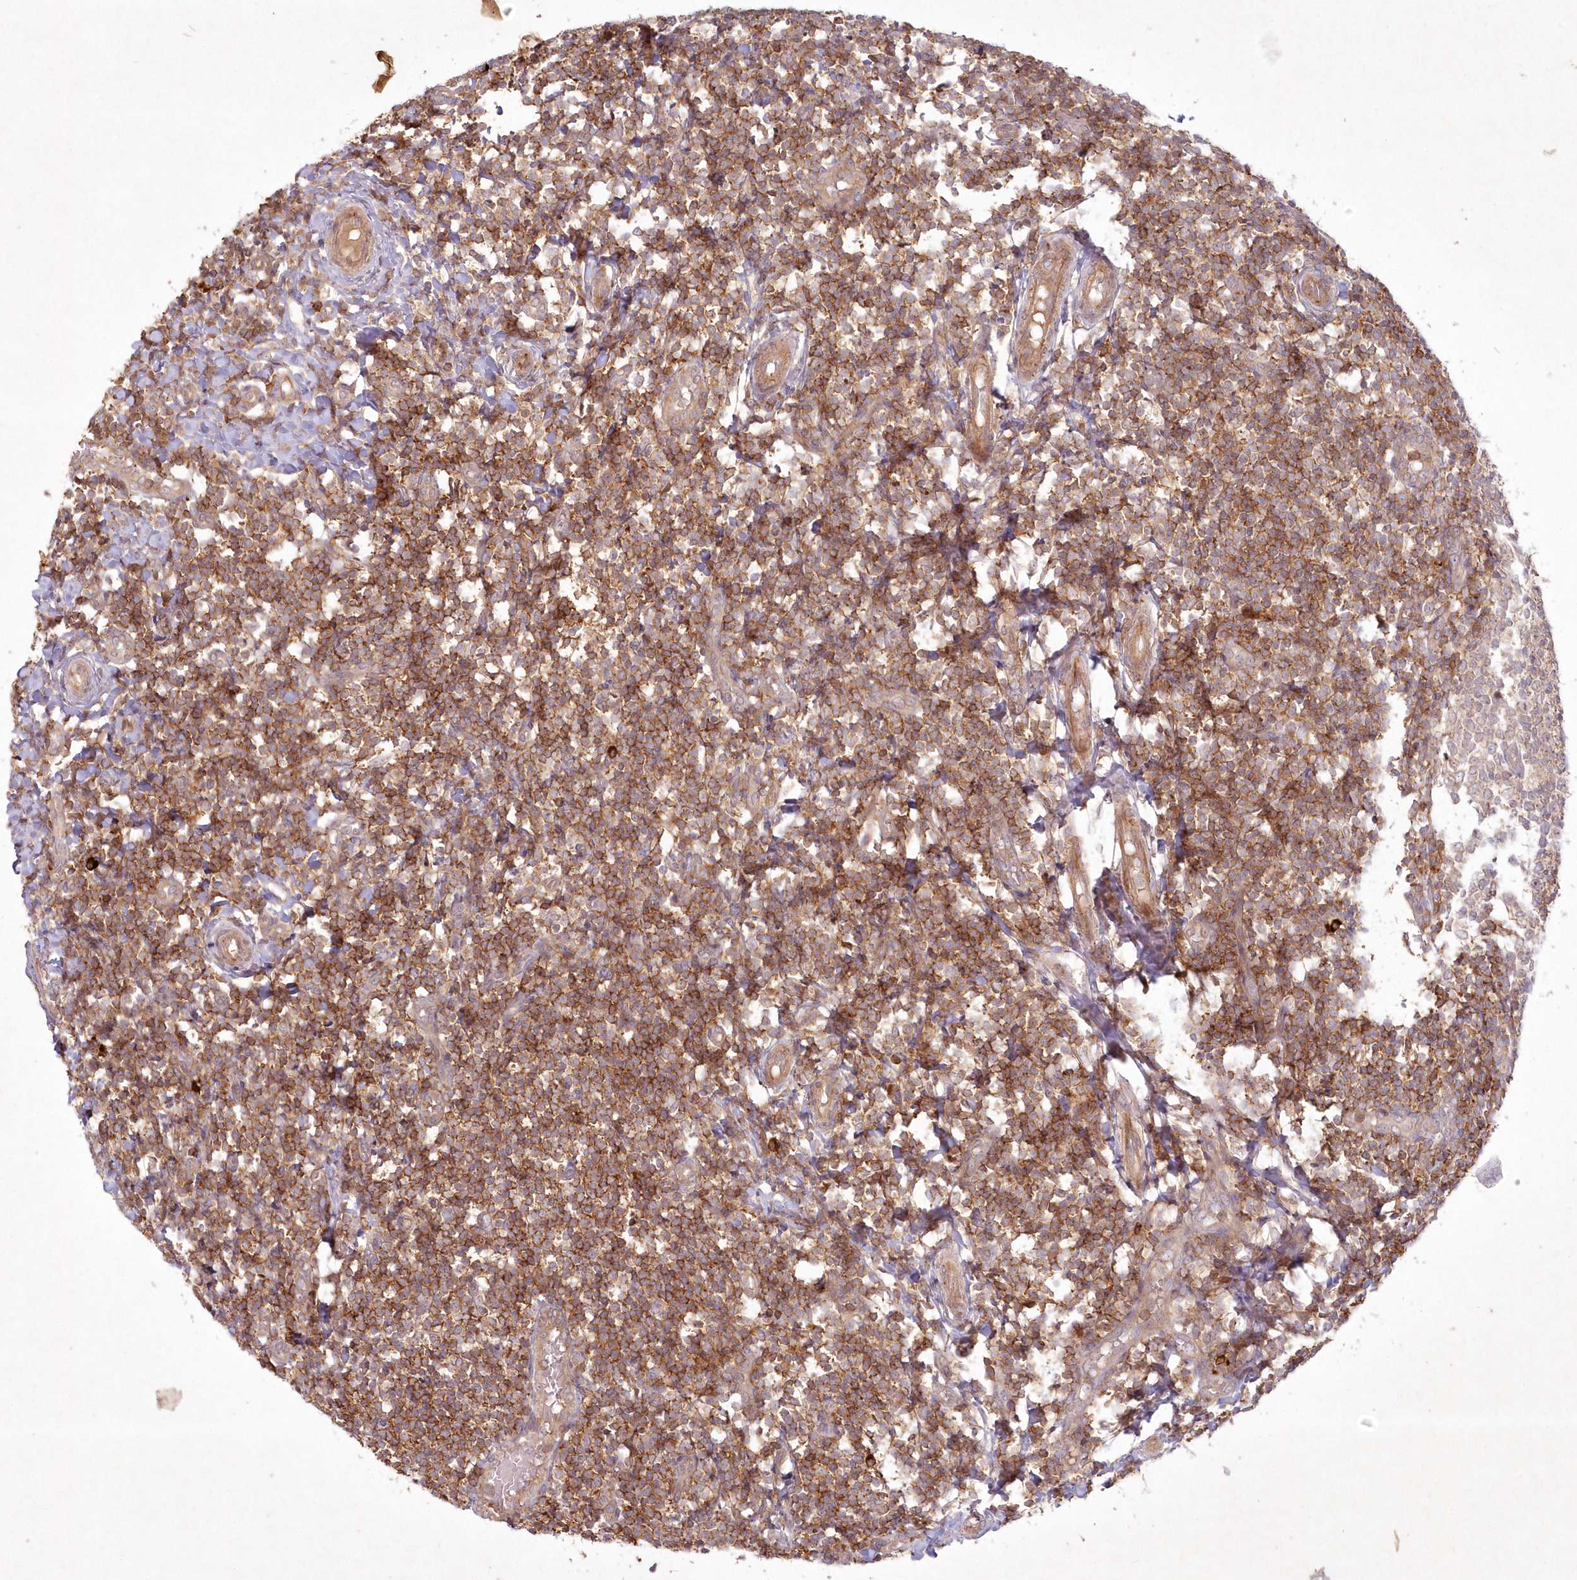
{"staining": {"intensity": "moderate", "quantity": ">75%", "location": "cytoplasmic/membranous"}, "tissue": "tonsil", "cell_type": "Germinal center cells", "image_type": "normal", "snomed": [{"axis": "morphology", "description": "Normal tissue, NOS"}, {"axis": "topography", "description": "Tonsil"}], "caption": "Tonsil stained with DAB (3,3'-diaminobenzidine) immunohistochemistry (IHC) shows medium levels of moderate cytoplasmic/membranous staining in about >75% of germinal center cells.", "gene": "TOGARAM2", "patient": {"sex": "female", "age": 19}}